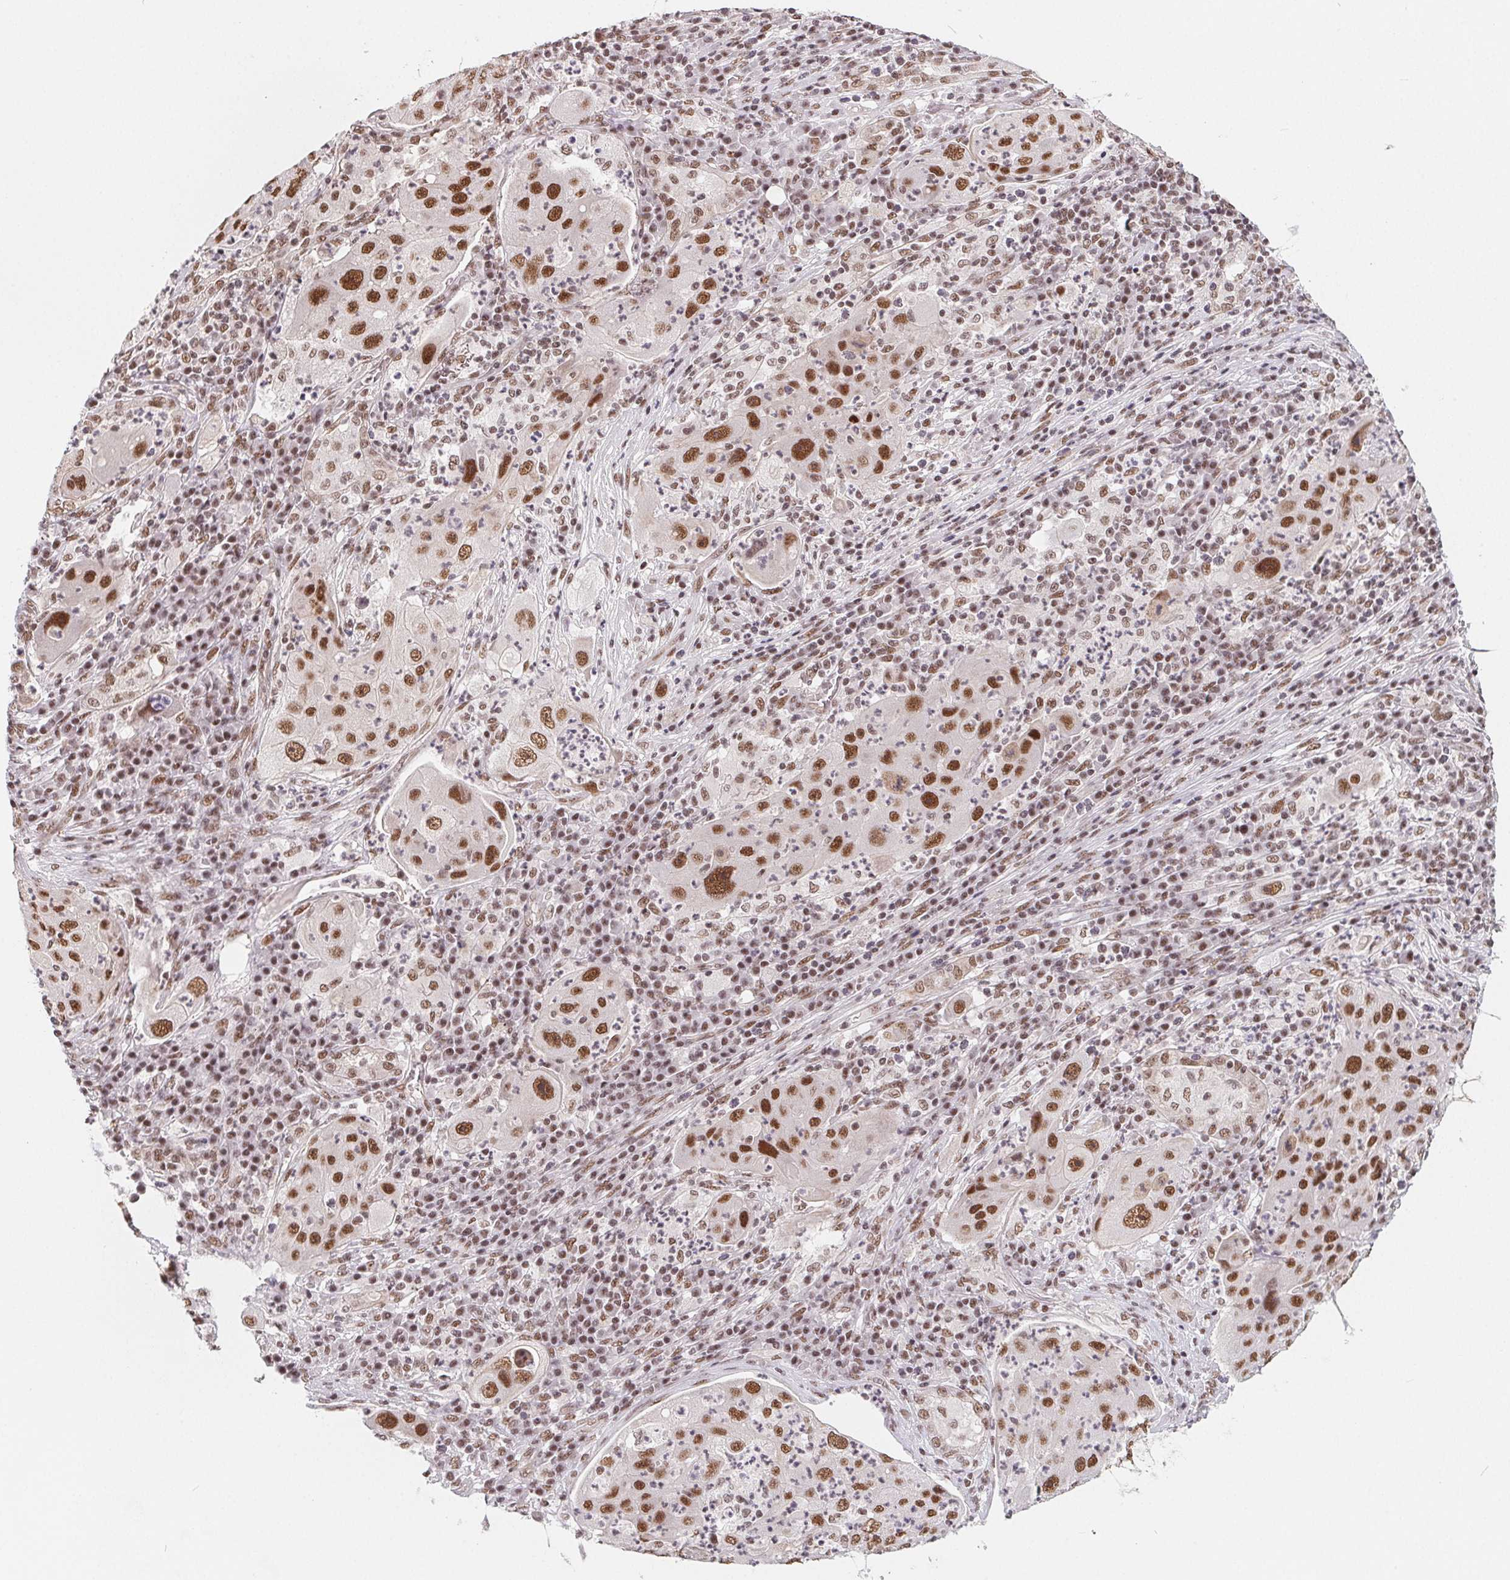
{"staining": {"intensity": "strong", "quantity": ">75%", "location": "nuclear"}, "tissue": "lung cancer", "cell_type": "Tumor cells", "image_type": "cancer", "snomed": [{"axis": "morphology", "description": "Squamous cell carcinoma, NOS"}, {"axis": "topography", "description": "Lung"}], "caption": "Immunohistochemistry (DAB (3,3'-diaminobenzidine)) staining of human lung cancer (squamous cell carcinoma) displays strong nuclear protein expression in about >75% of tumor cells.", "gene": "TCERG1", "patient": {"sex": "female", "age": 59}}